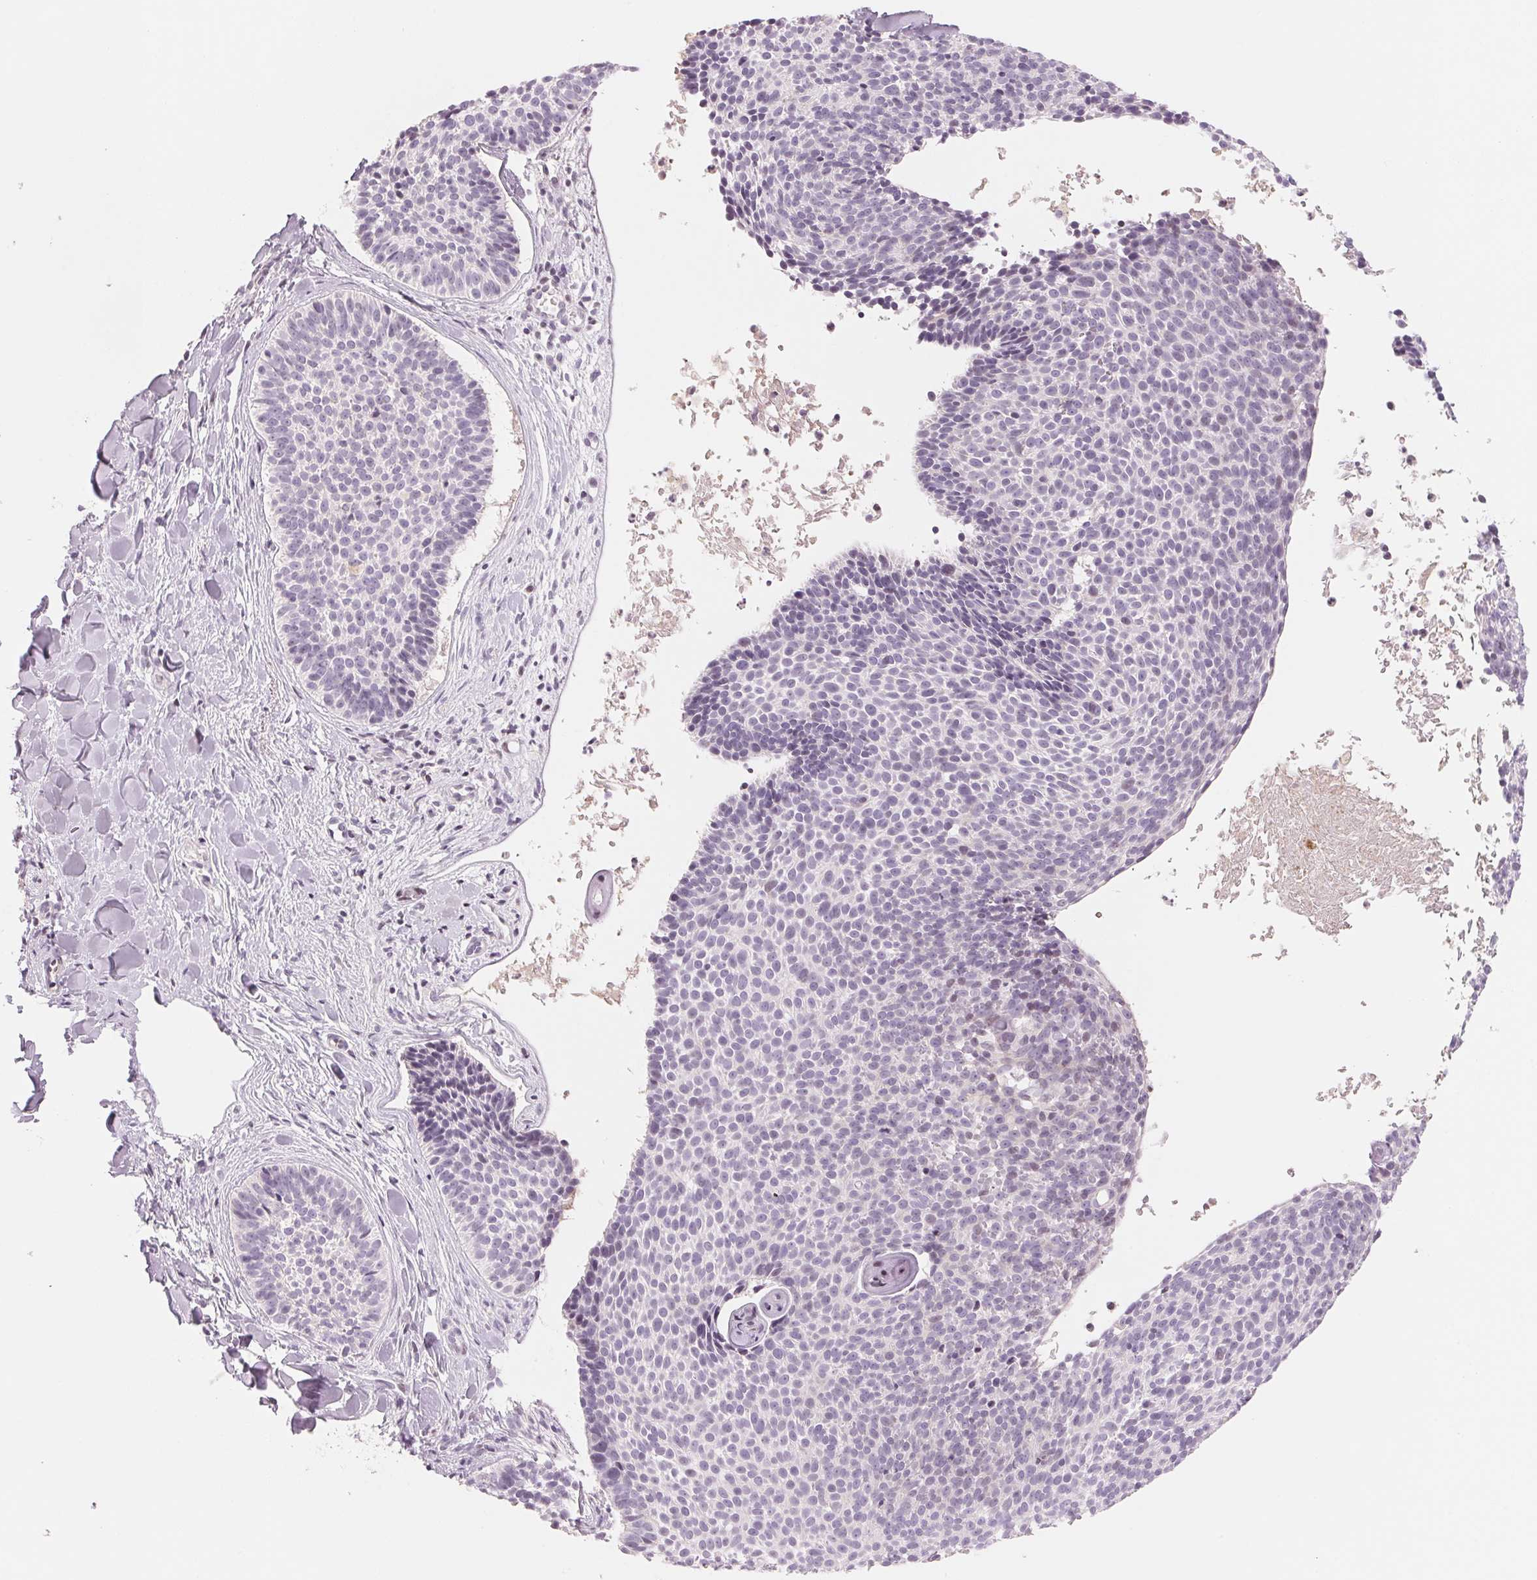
{"staining": {"intensity": "negative", "quantity": "none", "location": "none"}, "tissue": "skin cancer", "cell_type": "Tumor cells", "image_type": "cancer", "snomed": [{"axis": "morphology", "description": "Basal cell carcinoma"}, {"axis": "topography", "description": "Skin"}], "caption": "Immunohistochemistry (IHC) image of neoplastic tissue: human skin cancer (basal cell carcinoma) stained with DAB displays no significant protein positivity in tumor cells.", "gene": "SLC17A4", "patient": {"sex": "male", "age": 82}}